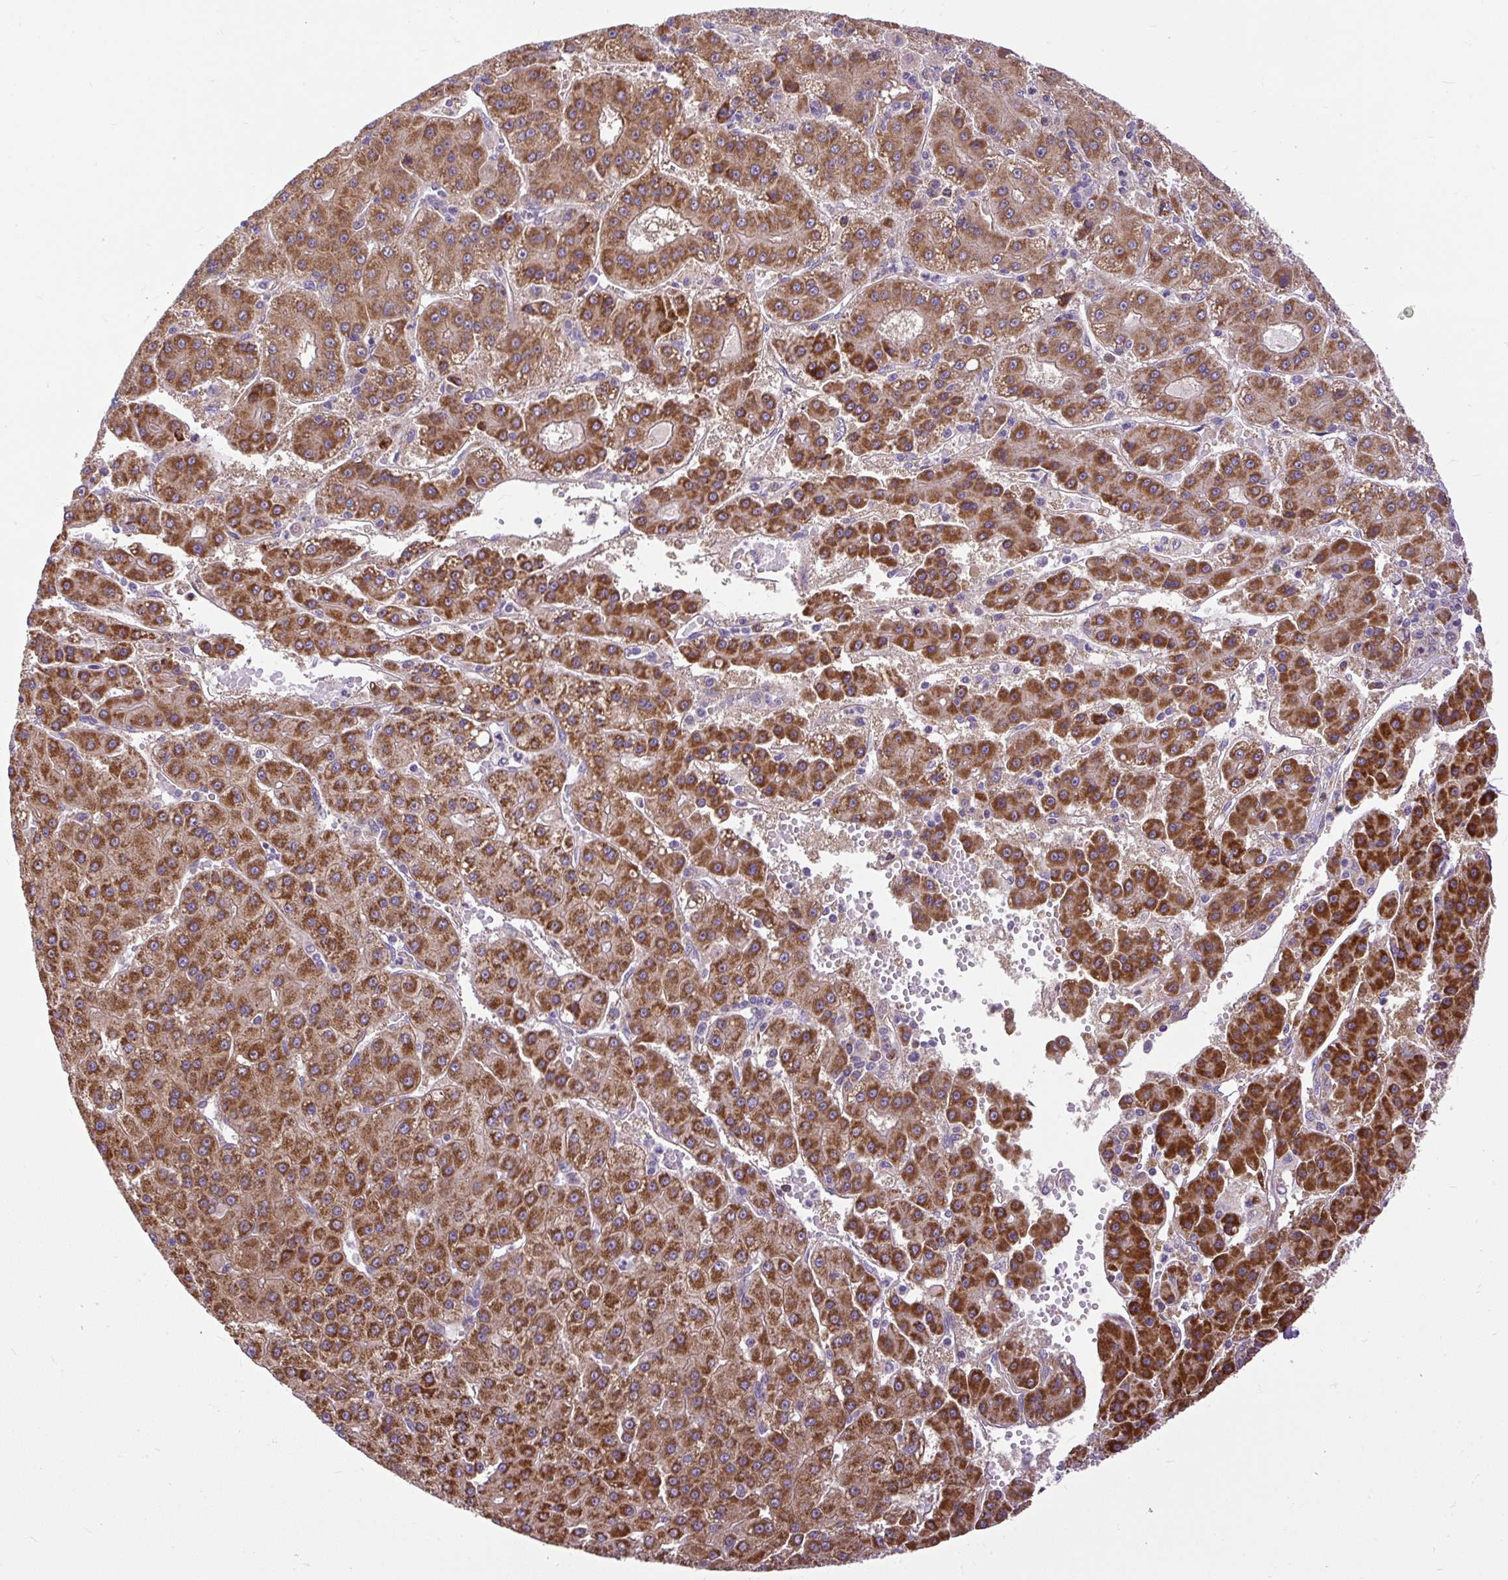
{"staining": {"intensity": "strong", "quantity": ">75%", "location": "cytoplasmic/membranous"}, "tissue": "liver cancer", "cell_type": "Tumor cells", "image_type": "cancer", "snomed": [{"axis": "morphology", "description": "Carcinoma, Hepatocellular, NOS"}, {"axis": "topography", "description": "Liver"}], "caption": "Protein staining of liver cancer tissue demonstrates strong cytoplasmic/membranous expression in about >75% of tumor cells. The staining was performed using DAB to visualize the protein expression in brown, while the nuclei were stained in blue with hematoxylin (Magnification: 20x).", "gene": "TM2D3", "patient": {"sex": "male", "age": 76}}